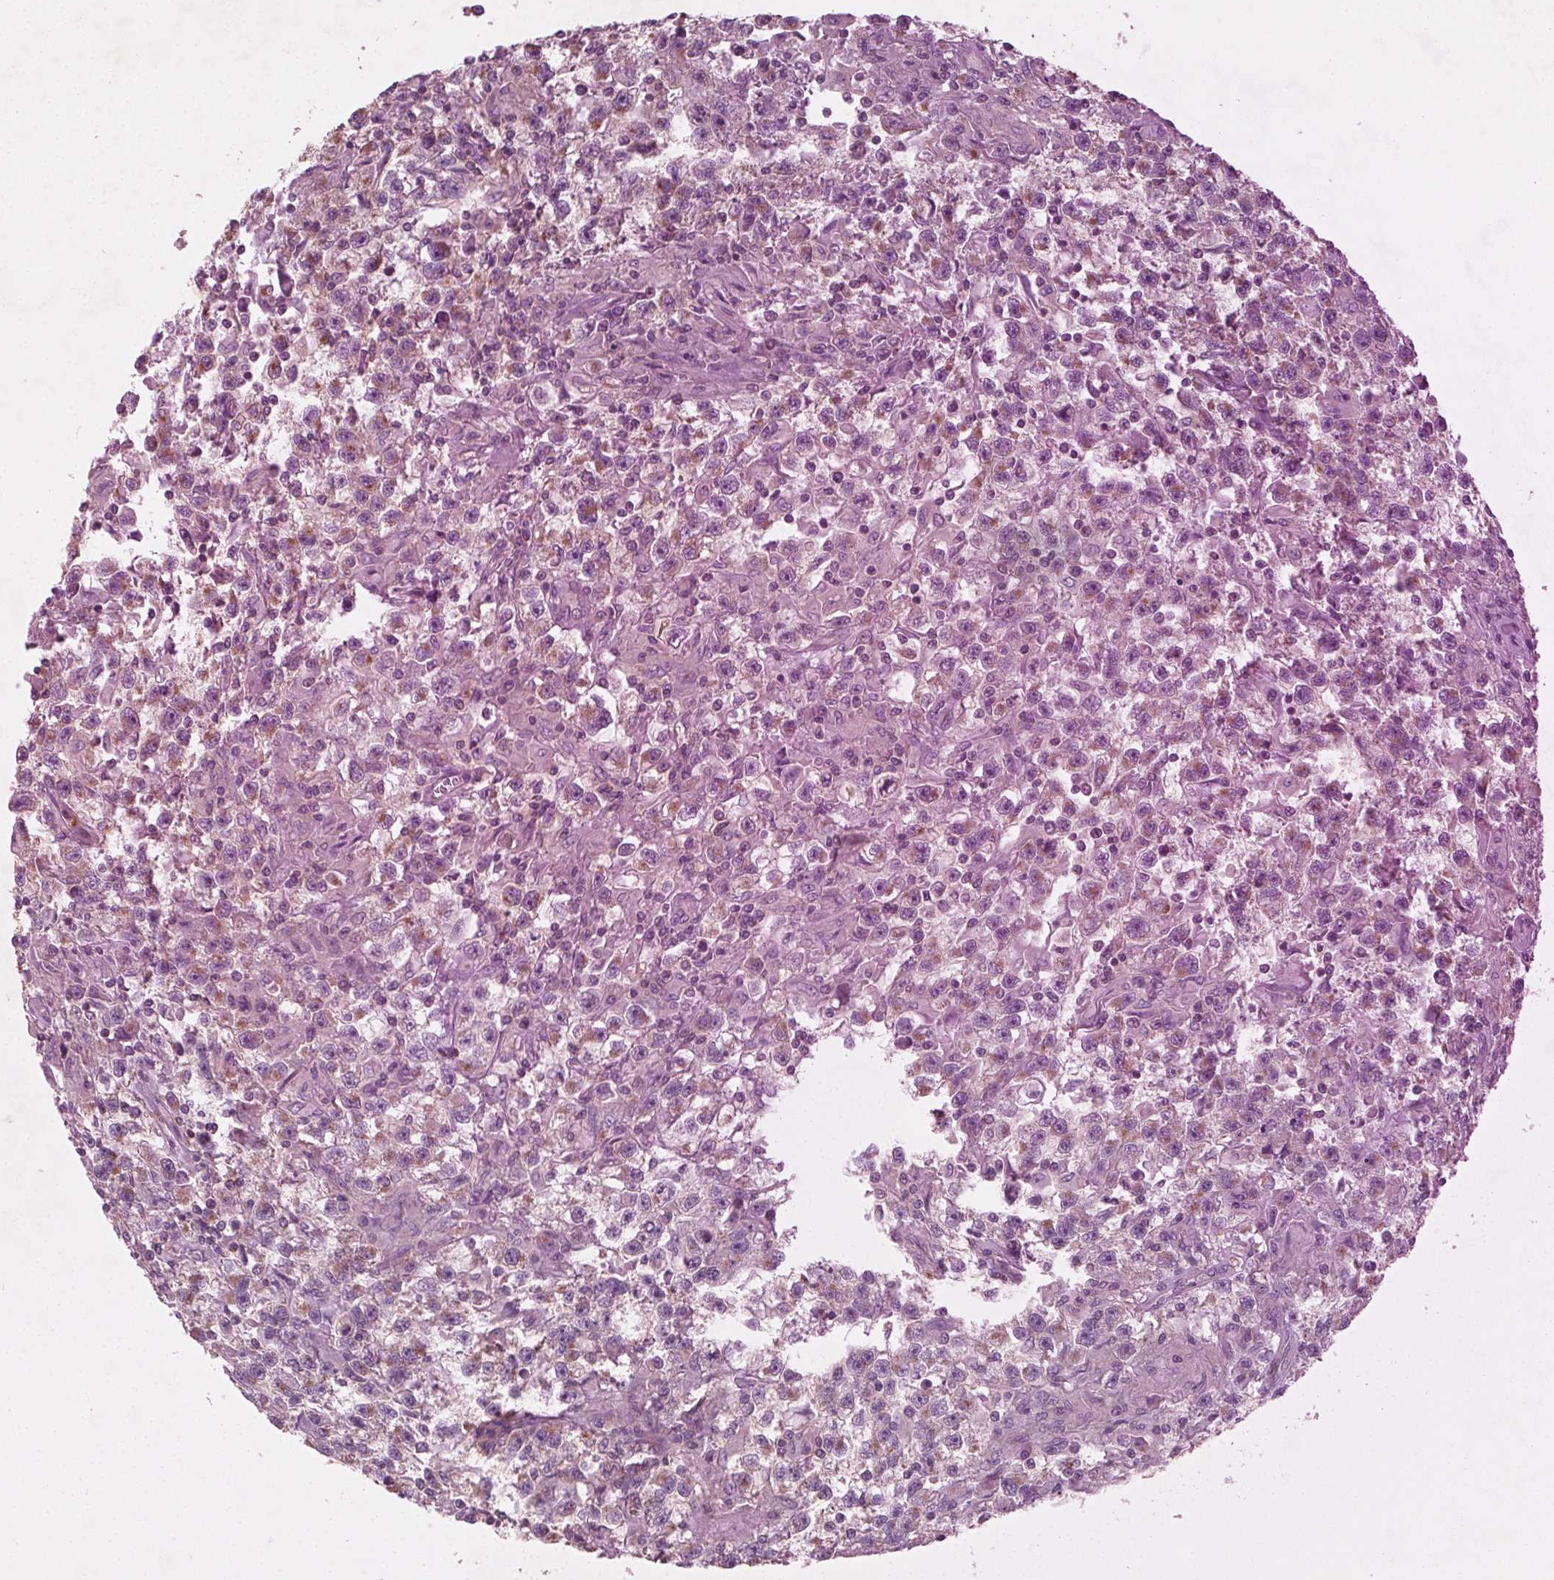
{"staining": {"intensity": "negative", "quantity": "none", "location": "none"}, "tissue": "testis cancer", "cell_type": "Tumor cells", "image_type": "cancer", "snomed": [{"axis": "morphology", "description": "Seminoma, NOS"}, {"axis": "topography", "description": "Testis"}], "caption": "There is no significant staining in tumor cells of testis seminoma.", "gene": "AP1S1", "patient": {"sex": "male", "age": 31}}